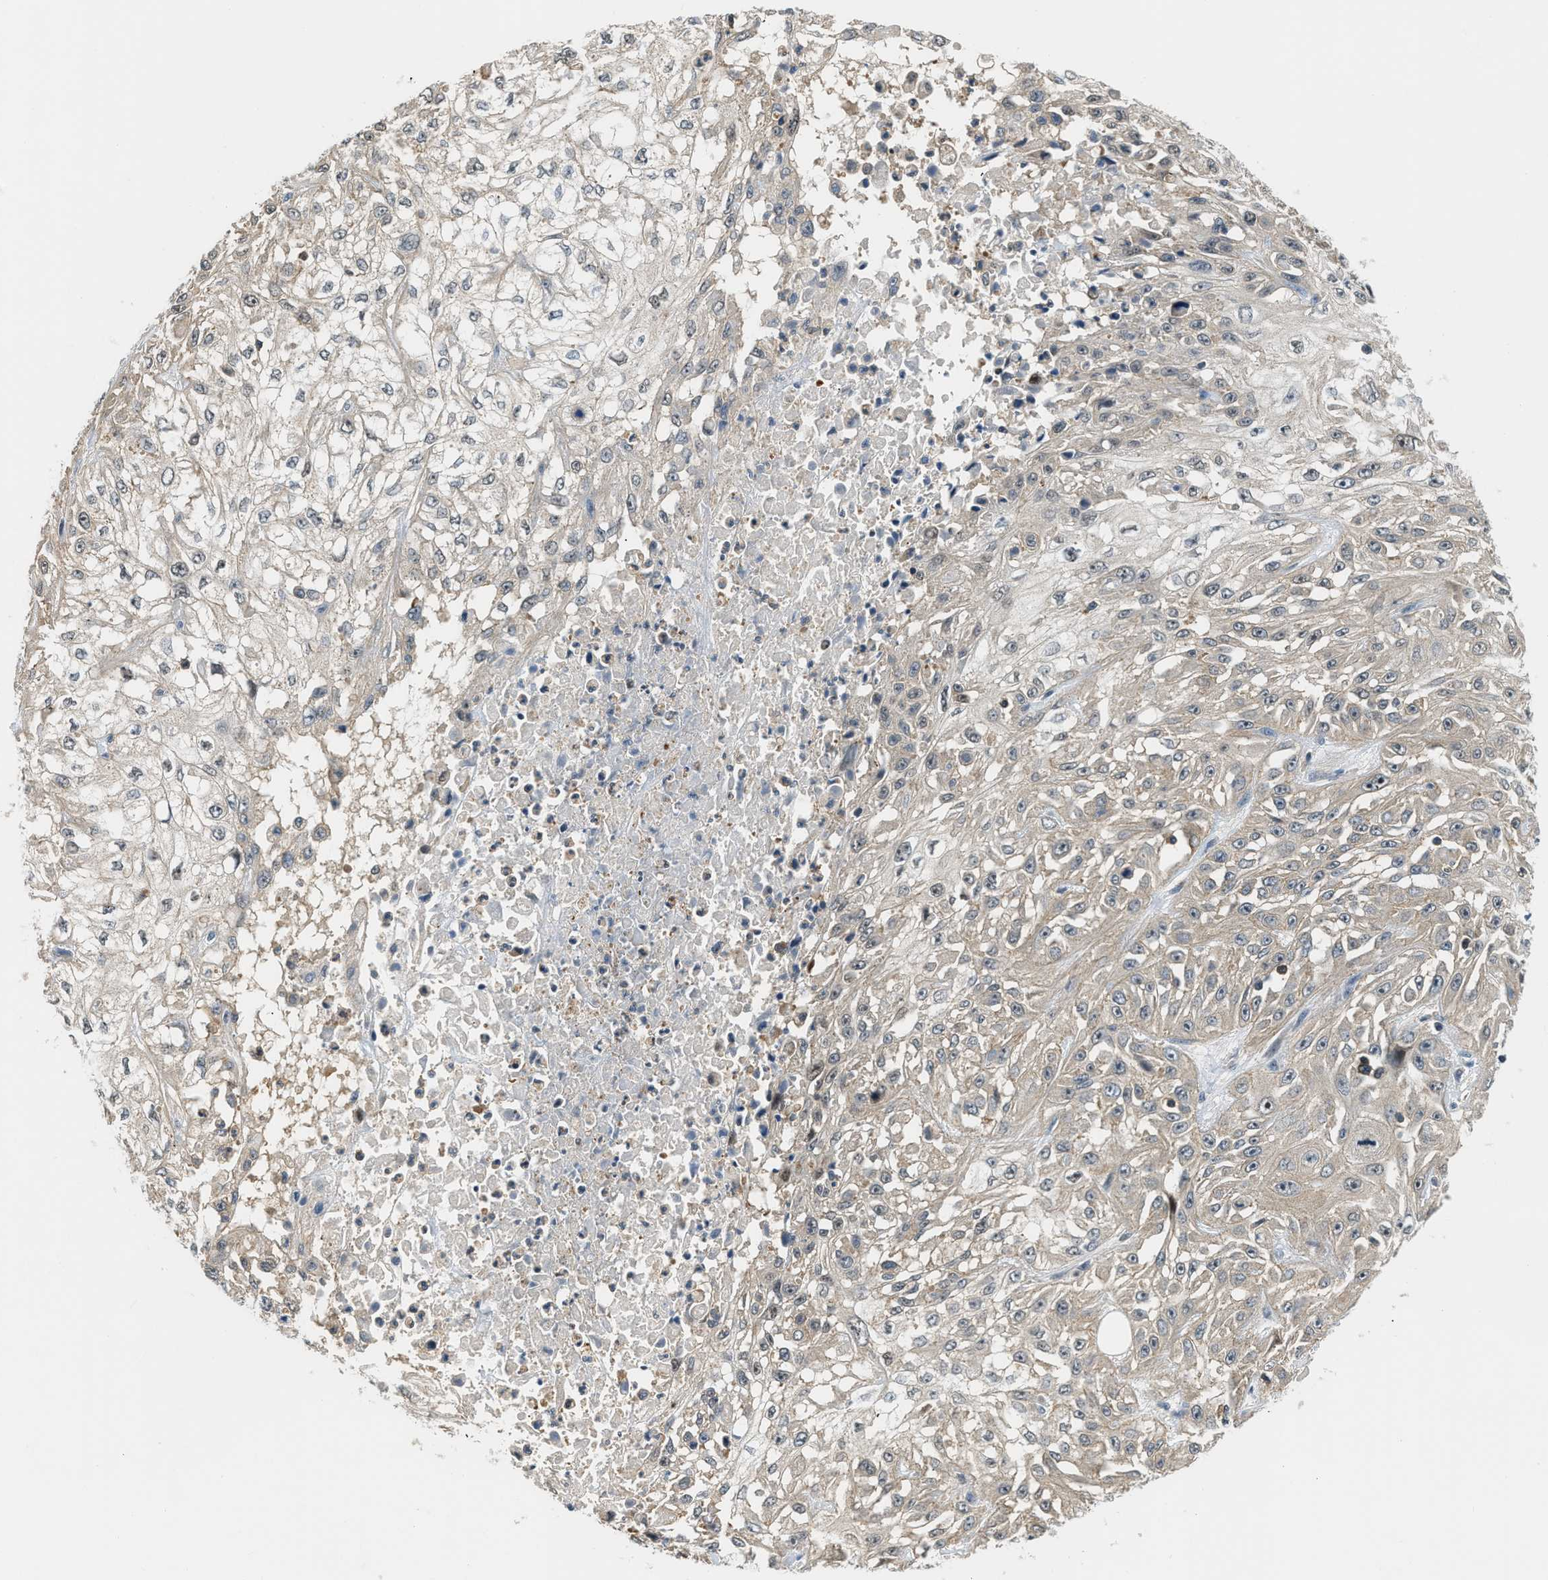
{"staining": {"intensity": "weak", "quantity": "25%-75%", "location": "cytoplasmic/membranous"}, "tissue": "skin cancer", "cell_type": "Tumor cells", "image_type": "cancer", "snomed": [{"axis": "morphology", "description": "Squamous cell carcinoma, NOS"}, {"axis": "morphology", "description": "Squamous cell carcinoma, metastatic, NOS"}, {"axis": "topography", "description": "Skin"}, {"axis": "topography", "description": "Lymph node"}], "caption": "There is low levels of weak cytoplasmic/membranous positivity in tumor cells of skin cancer (squamous cell carcinoma), as demonstrated by immunohistochemical staining (brown color).", "gene": "CBLB", "patient": {"sex": "male", "age": 75}}